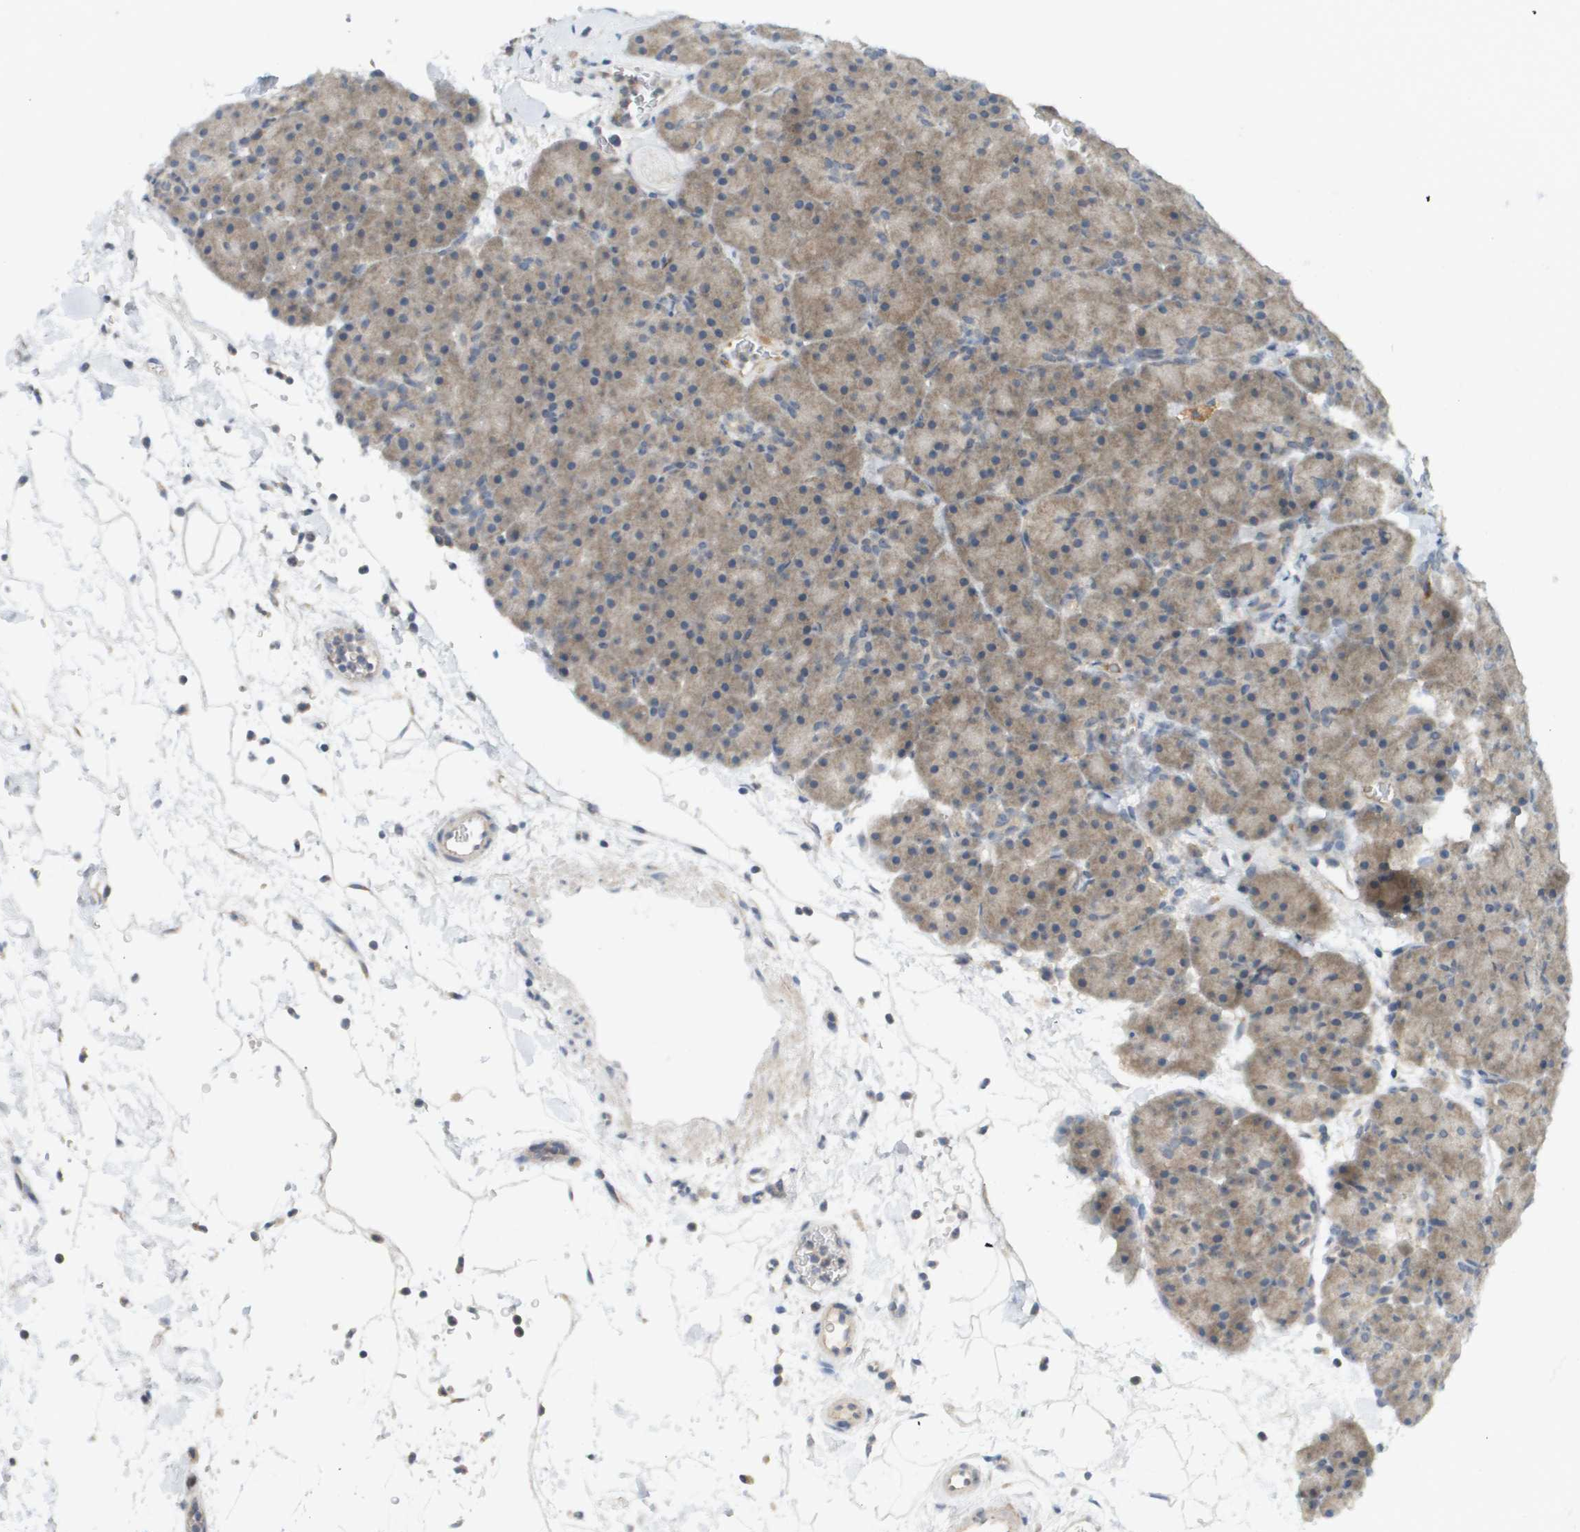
{"staining": {"intensity": "weak", "quantity": ">75%", "location": "cytoplasmic/membranous"}, "tissue": "pancreas", "cell_type": "Exocrine glandular cells", "image_type": "normal", "snomed": [{"axis": "morphology", "description": "Normal tissue, NOS"}, {"axis": "topography", "description": "Pancreas"}], "caption": "Immunohistochemical staining of unremarkable pancreas displays weak cytoplasmic/membranous protein expression in about >75% of exocrine glandular cells.", "gene": "PROC", "patient": {"sex": "male", "age": 66}}